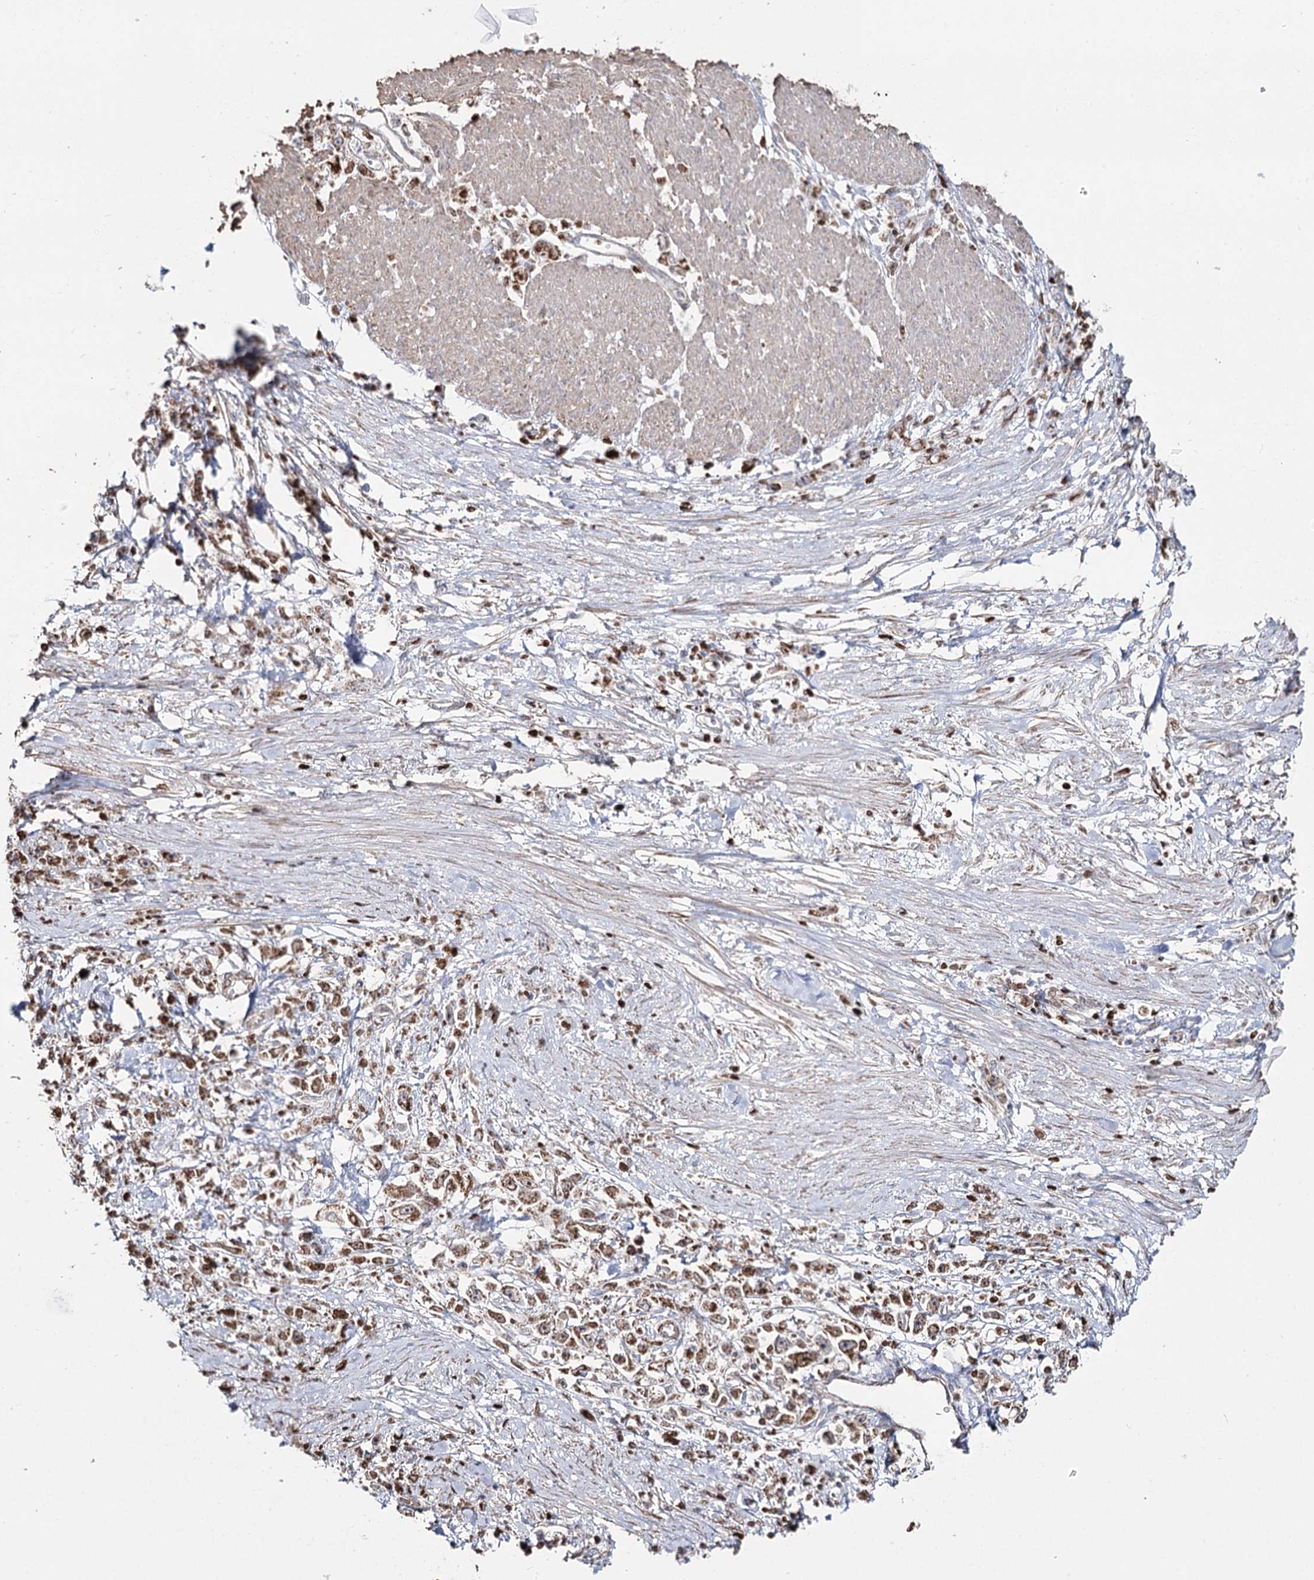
{"staining": {"intensity": "moderate", "quantity": ">75%", "location": "cytoplasmic/membranous,nuclear"}, "tissue": "stomach cancer", "cell_type": "Tumor cells", "image_type": "cancer", "snomed": [{"axis": "morphology", "description": "Adenocarcinoma, NOS"}, {"axis": "topography", "description": "Stomach"}], "caption": "An IHC micrograph of tumor tissue is shown. Protein staining in brown highlights moderate cytoplasmic/membranous and nuclear positivity in stomach adenocarcinoma within tumor cells. (brown staining indicates protein expression, while blue staining denotes nuclei).", "gene": "PDHX", "patient": {"sex": "female", "age": 59}}